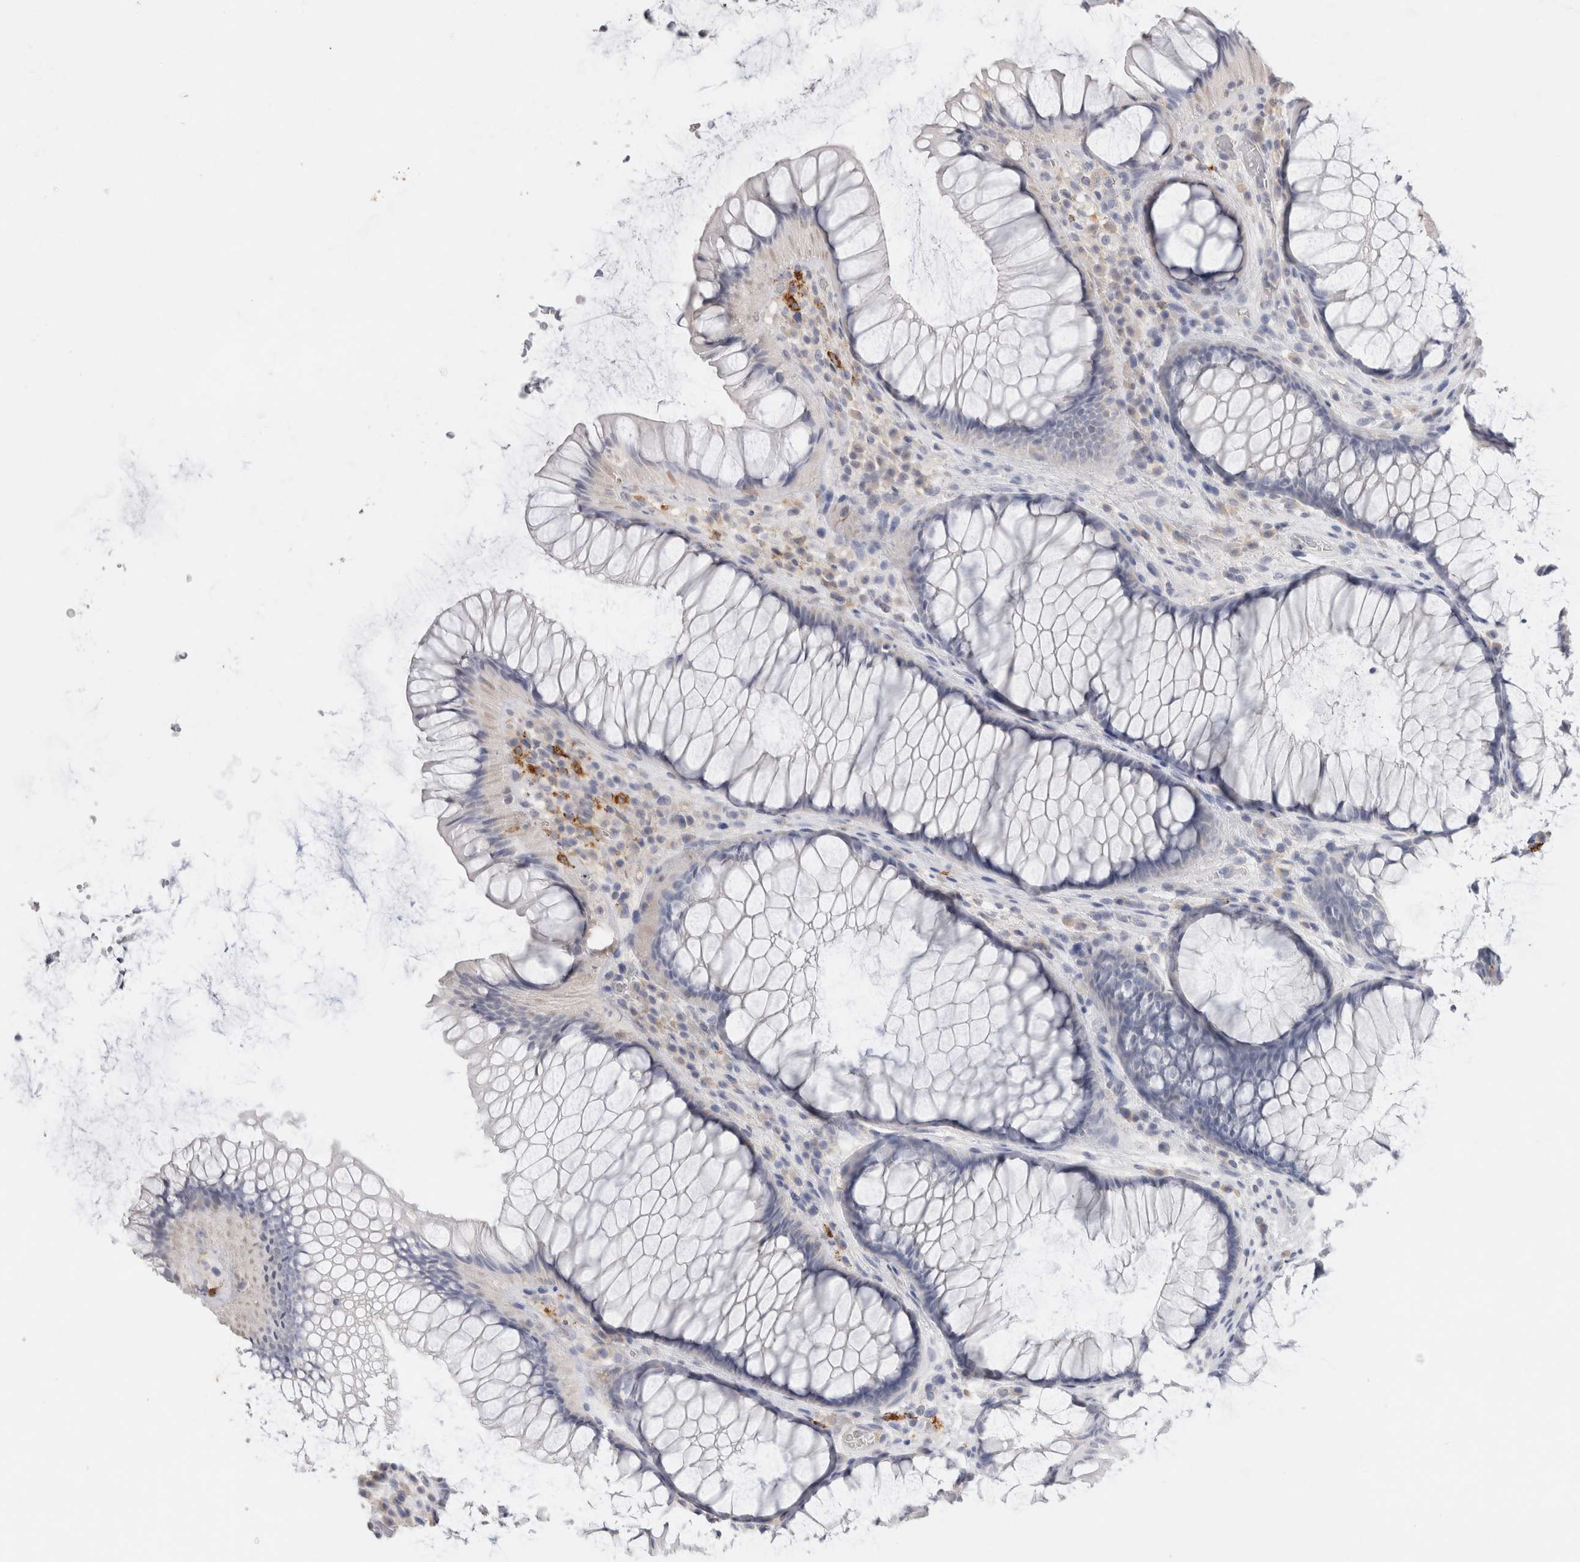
{"staining": {"intensity": "negative", "quantity": "none", "location": "none"}, "tissue": "rectum", "cell_type": "Glandular cells", "image_type": "normal", "snomed": [{"axis": "morphology", "description": "Normal tissue, NOS"}, {"axis": "topography", "description": "Rectum"}], "caption": "DAB (3,3'-diaminobenzidine) immunohistochemical staining of benign human rectum displays no significant positivity in glandular cells.", "gene": "LAMP3", "patient": {"sex": "male", "age": 51}}